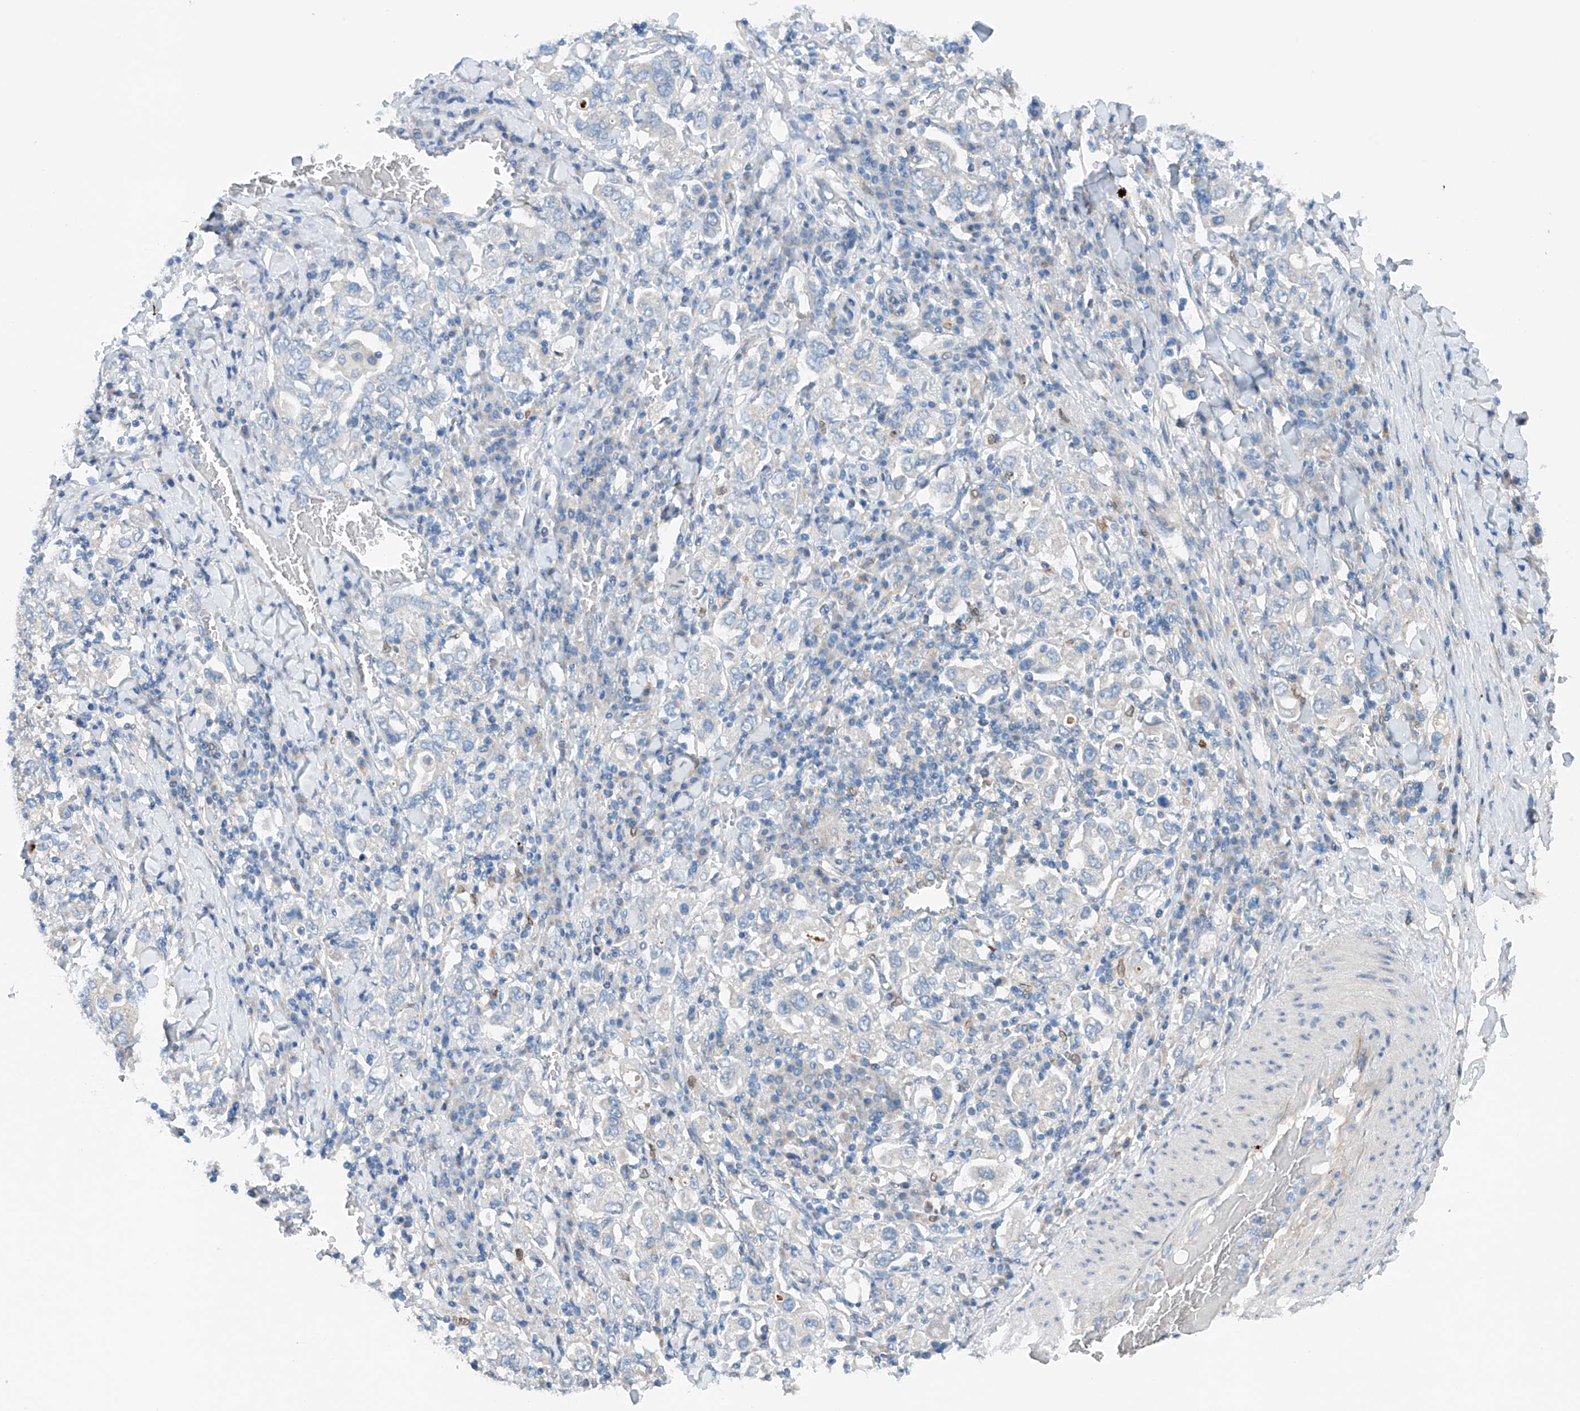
{"staining": {"intensity": "negative", "quantity": "none", "location": "none"}, "tissue": "stomach cancer", "cell_type": "Tumor cells", "image_type": "cancer", "snomed": [{"axis": "morphology", "description": "Adenocarcinoma, NOS"}, {"axis": "topography", "description": "Stomach, upper"}], "caption": "IHC of human stomach cancer displays no positivity in tumor cells.", "gene": "CEP85L", "patient": {"sex": "male", "age": 62}}